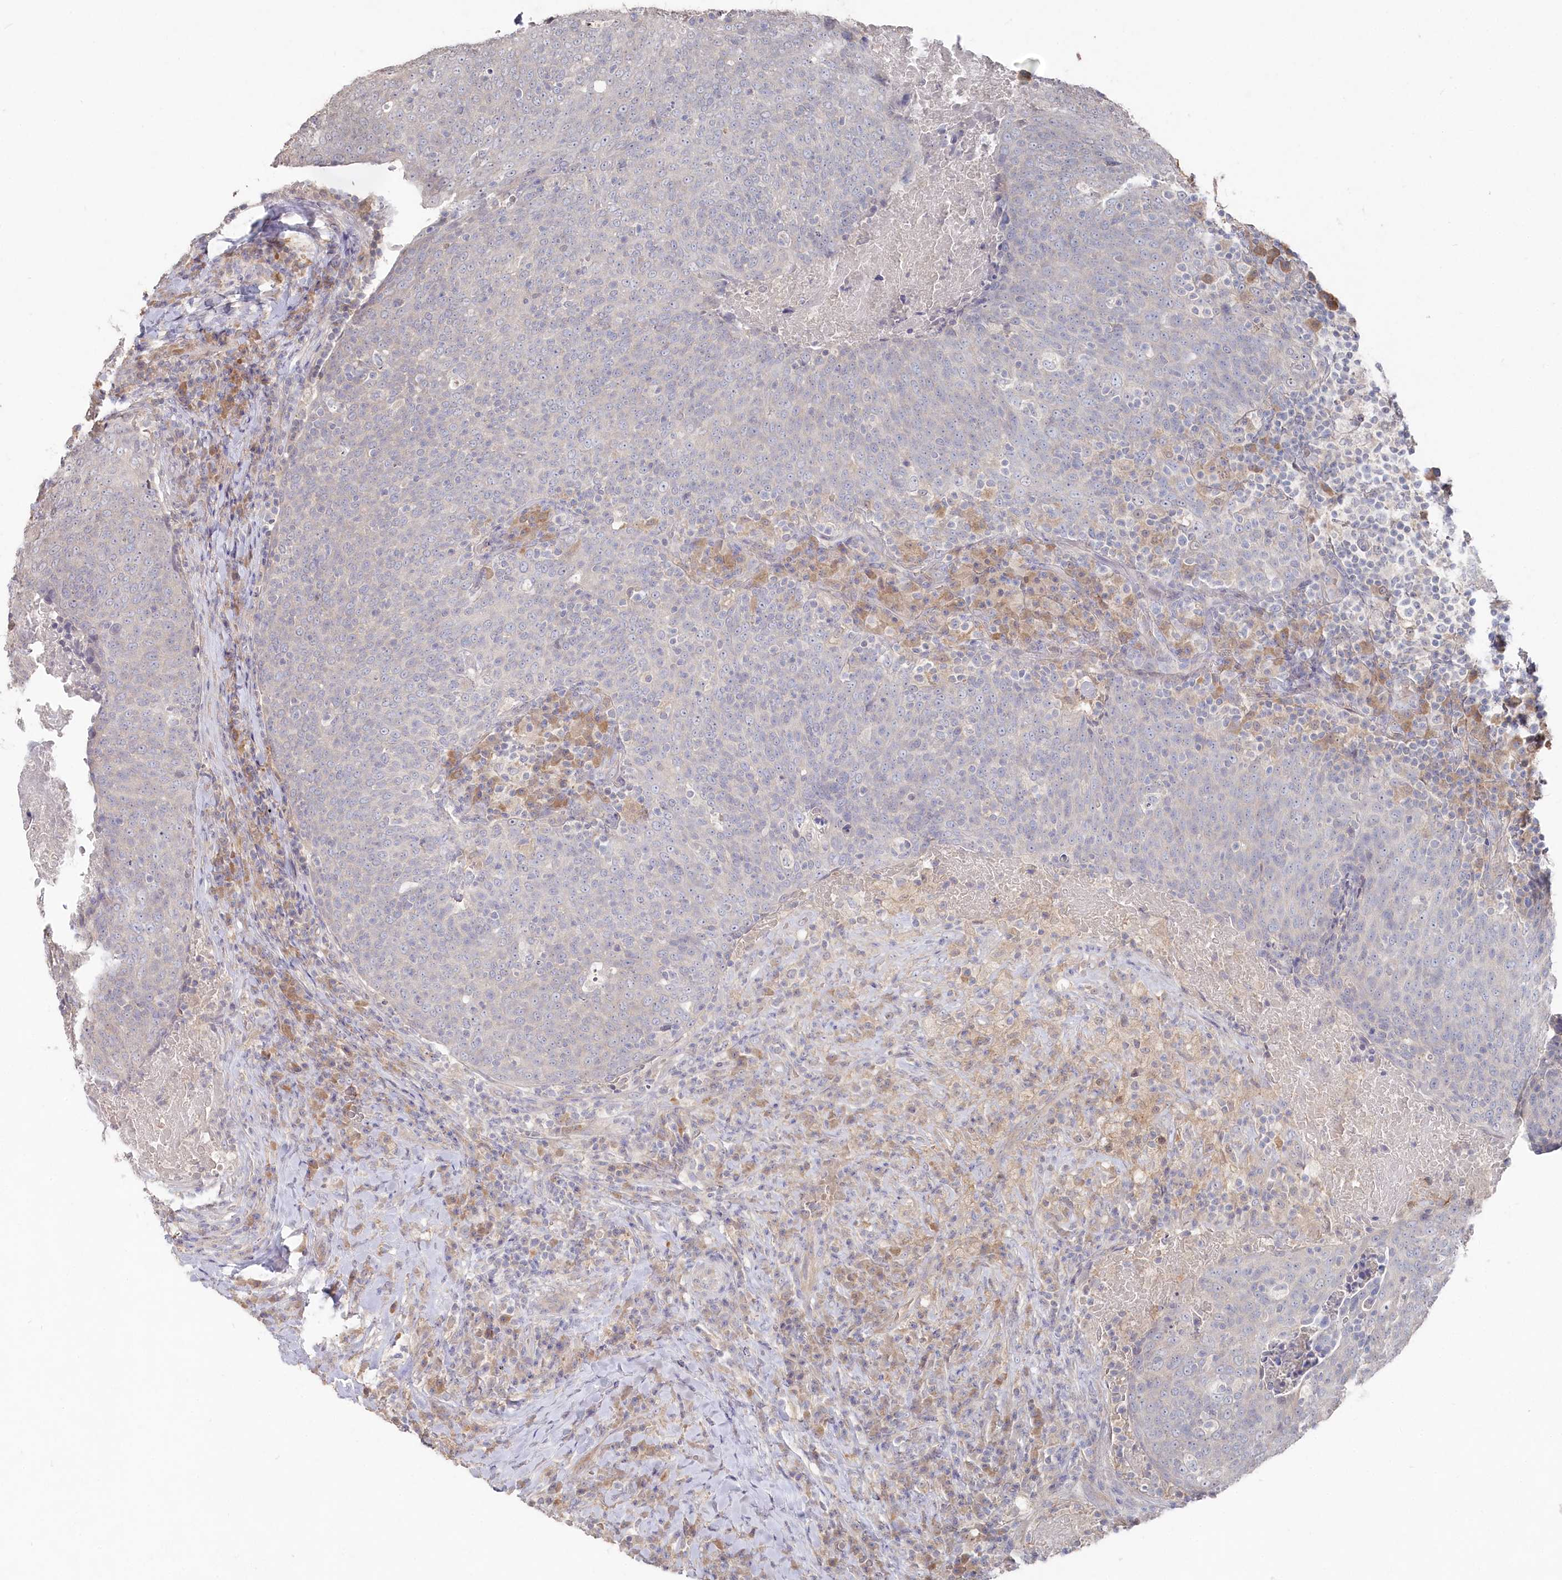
{"staining": {"intensity": "negative", "quantity": "none", "location": "none"}, "tissue": "head and neck cancer", "cell_type": "Tumor cells", "image_type": "cancer", "snomed": [{"axis": "morphology", "description": "Squamous cell carcinoma, NOS"}, {"axis": "morphology", "description": "Squamous cell carcinoma, metastatic, NOS"}, {"axis": "topography", "description": "Lymph node"}, {"axis": "topography", "description": "Head-Neck"}], "caption": "An immunohistochemistry (IHC) image of head and neck cancer is shown. There is no staining in tumor cells of head and neck cancer.", "gene": "TGFBRAP1", "patient": {"sex": "male", "age": 62}}